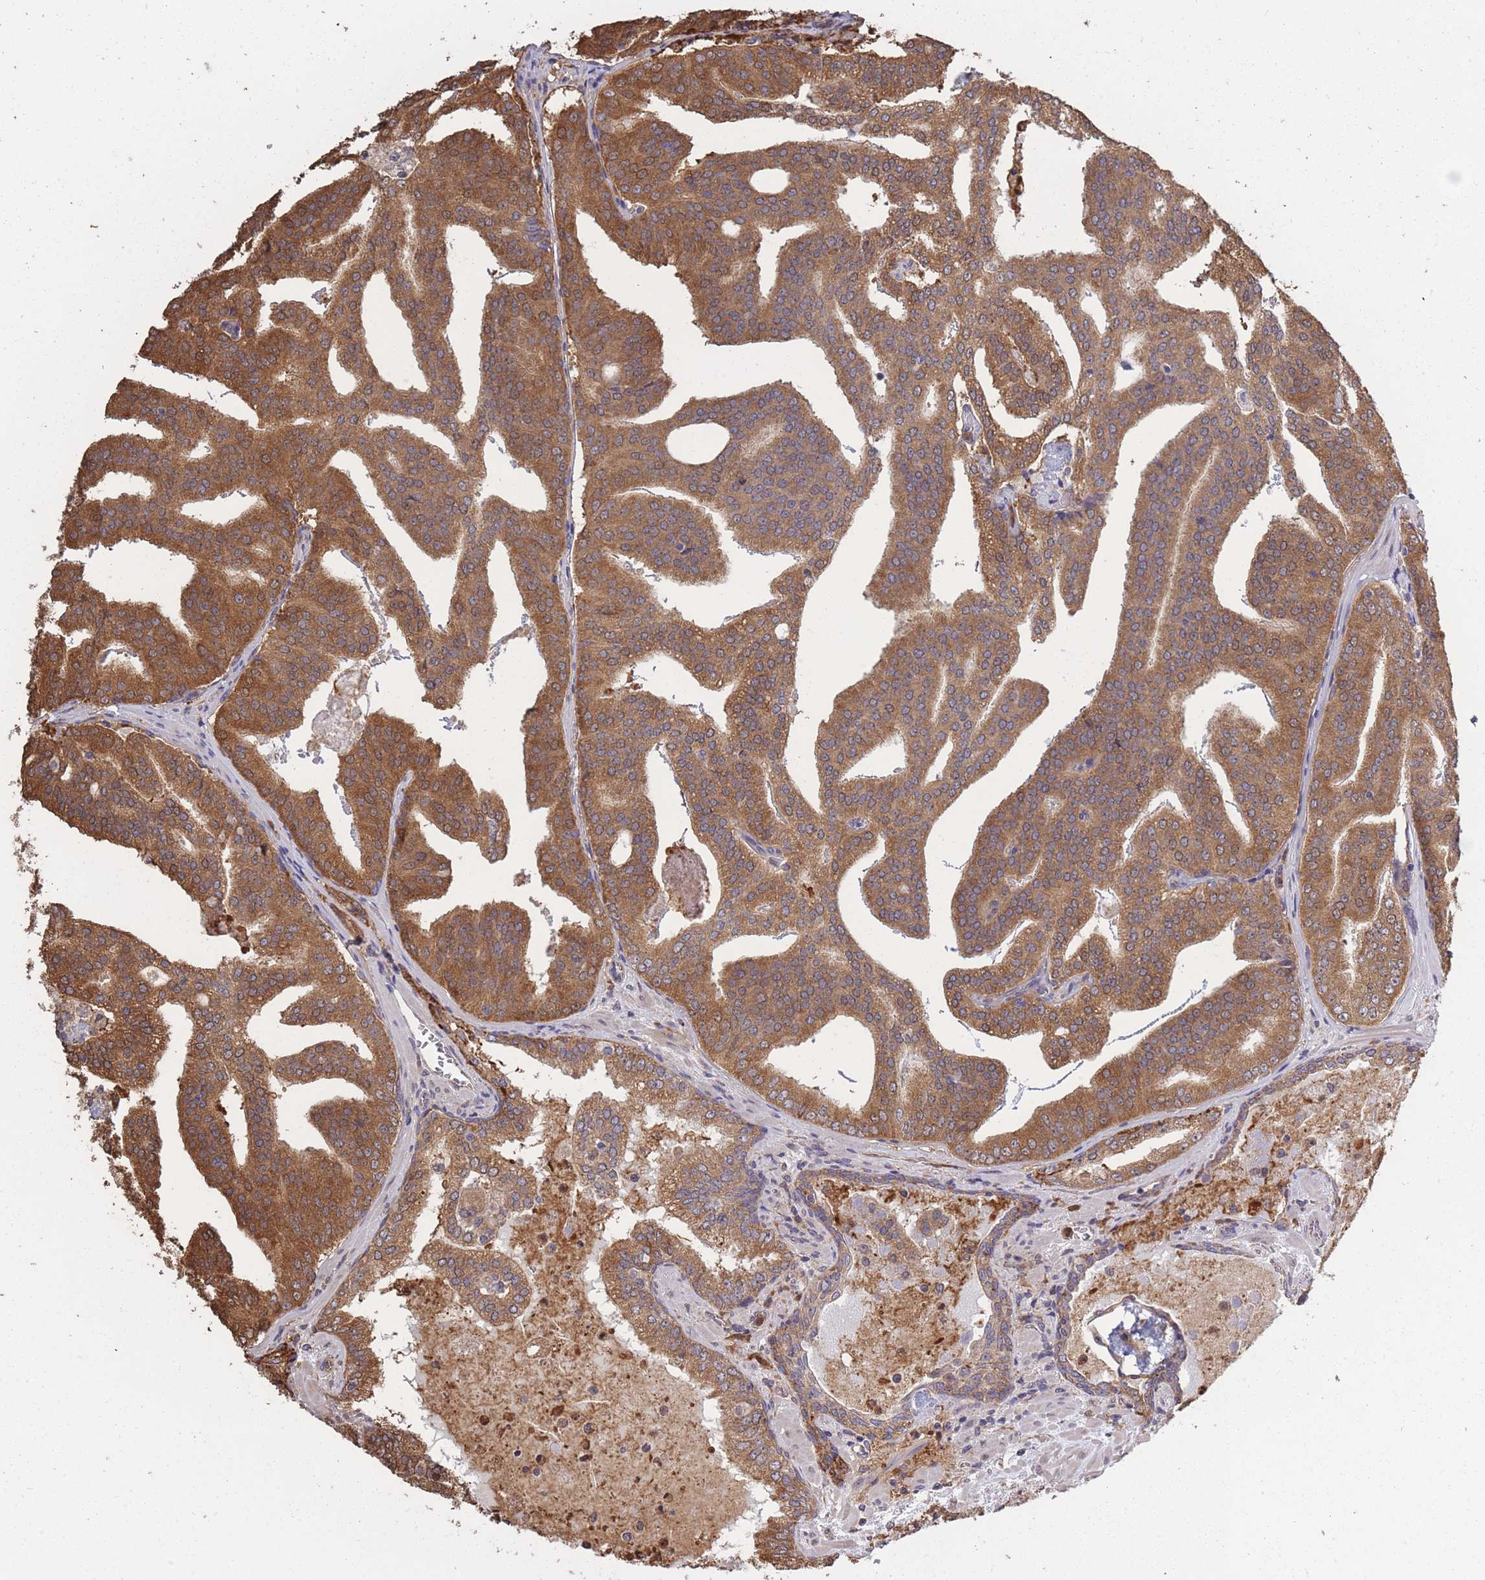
{"staining": {"intensity": "moderate", "quantity": ">75%", "location": "cytoplasmic/membranous"}, "tissue": "prostate cancer", "cell_type": "Tumor cells", "image_type": "cancer", "snomed": [{"axis": "morphology", "description": "Adenocarcinoma, High grade"}, {"axis": "topography", "description": "Prostate"}], "caption": "Immunohistochemistry of human prostate adenocarcinoma (high-grade) shows medium levels of moderate cytoplasmic/membranous staining in approximately >75% of tumor cells. The protein is shown in brown color, while the nuclei are stained blue.", "gene": "ARL13B", "patient": {"sex": "male", "age": 68}}